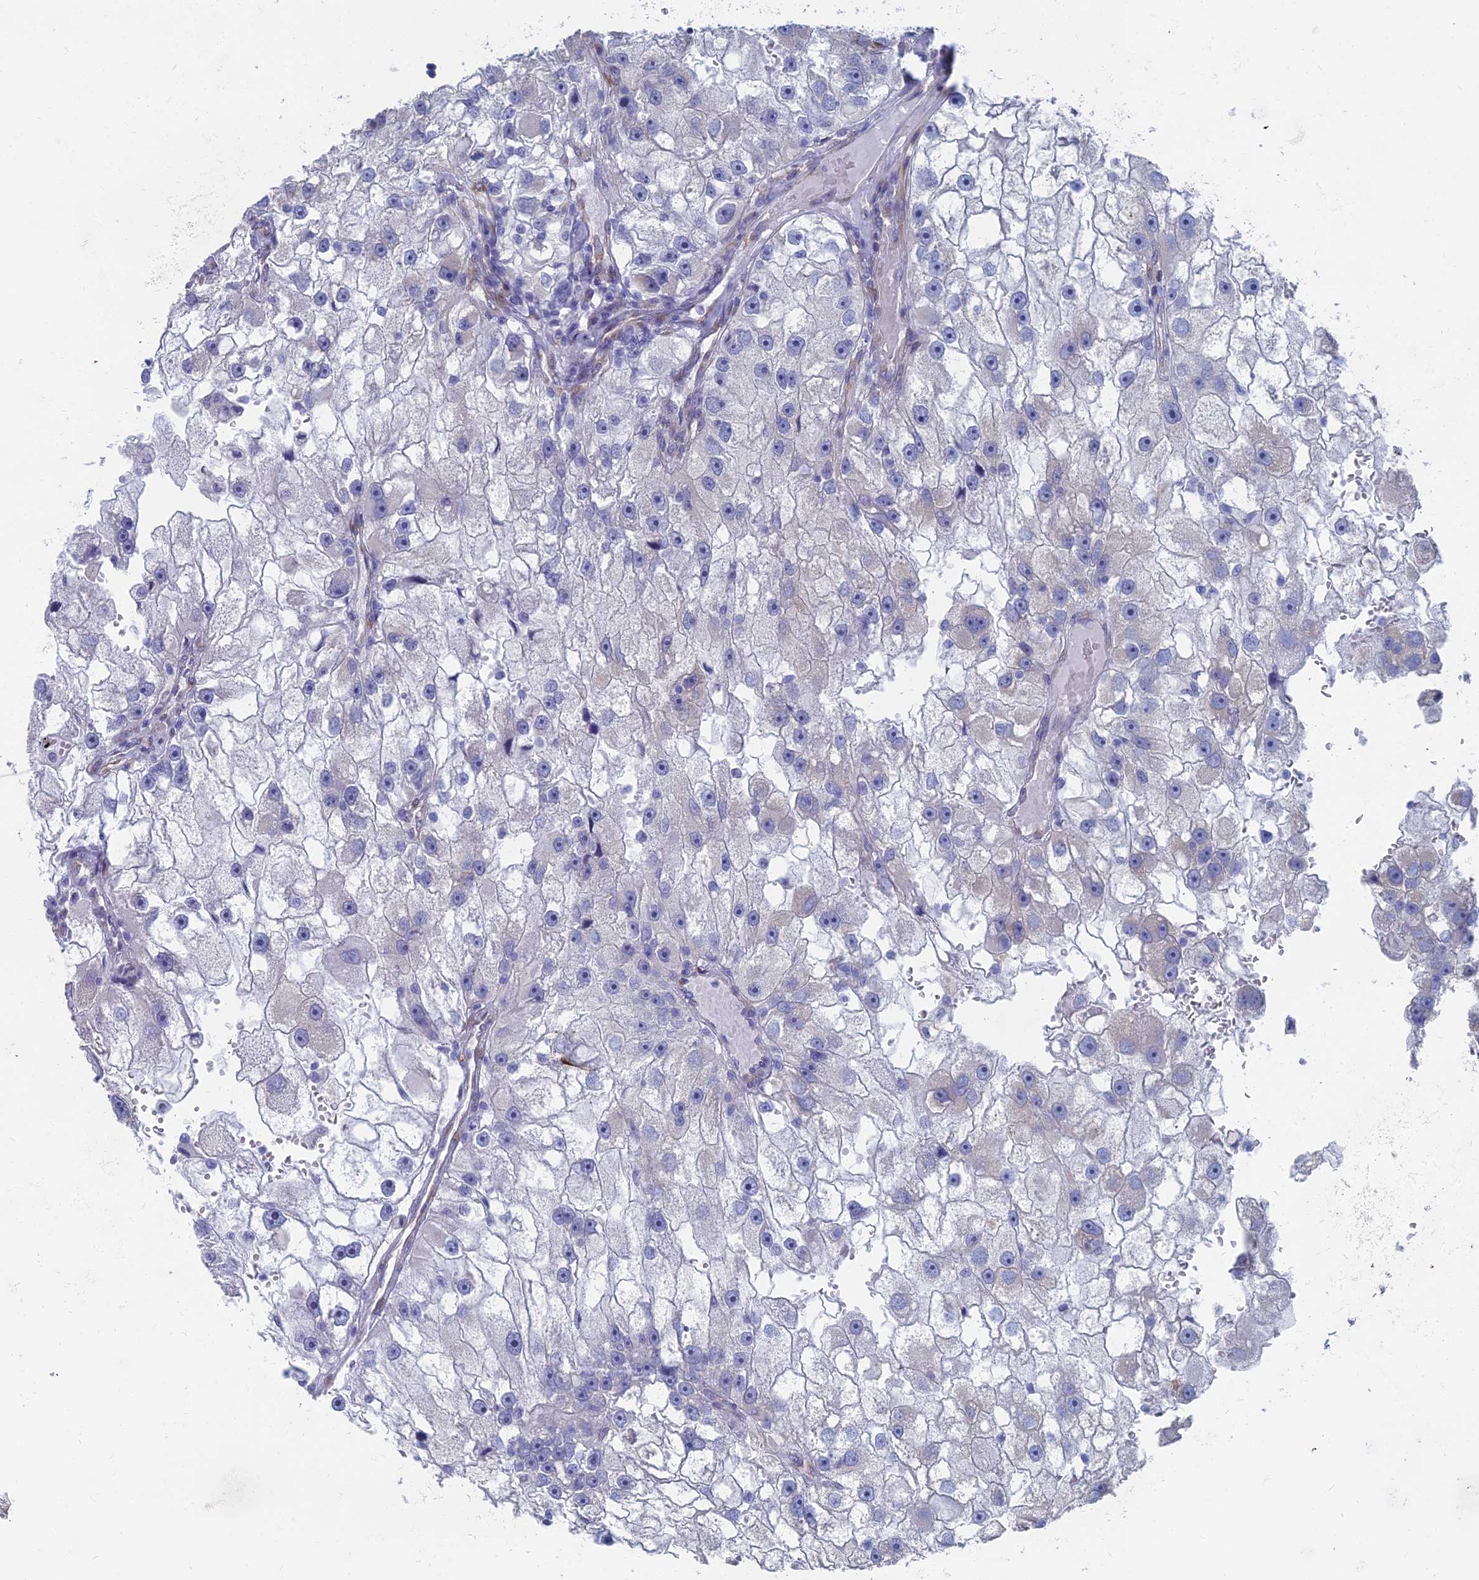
{"staining": {"intensity": "negative", "quantity": "none", "location": "none"}, "tissue": "renal cancer", "cell_type": "Tumor cells", "image_type": "cancer", "snomed": [{"axis": "morphology", "description": "Adenocarcinoma, NOS"}, {"axis": "topography", "description": "Kidney"}], "caption": "The image displays no significant positivity in tumor cells of renal cancer.", "gene": "TNNT3", "patient": {"sex": "male", "age": 63}}